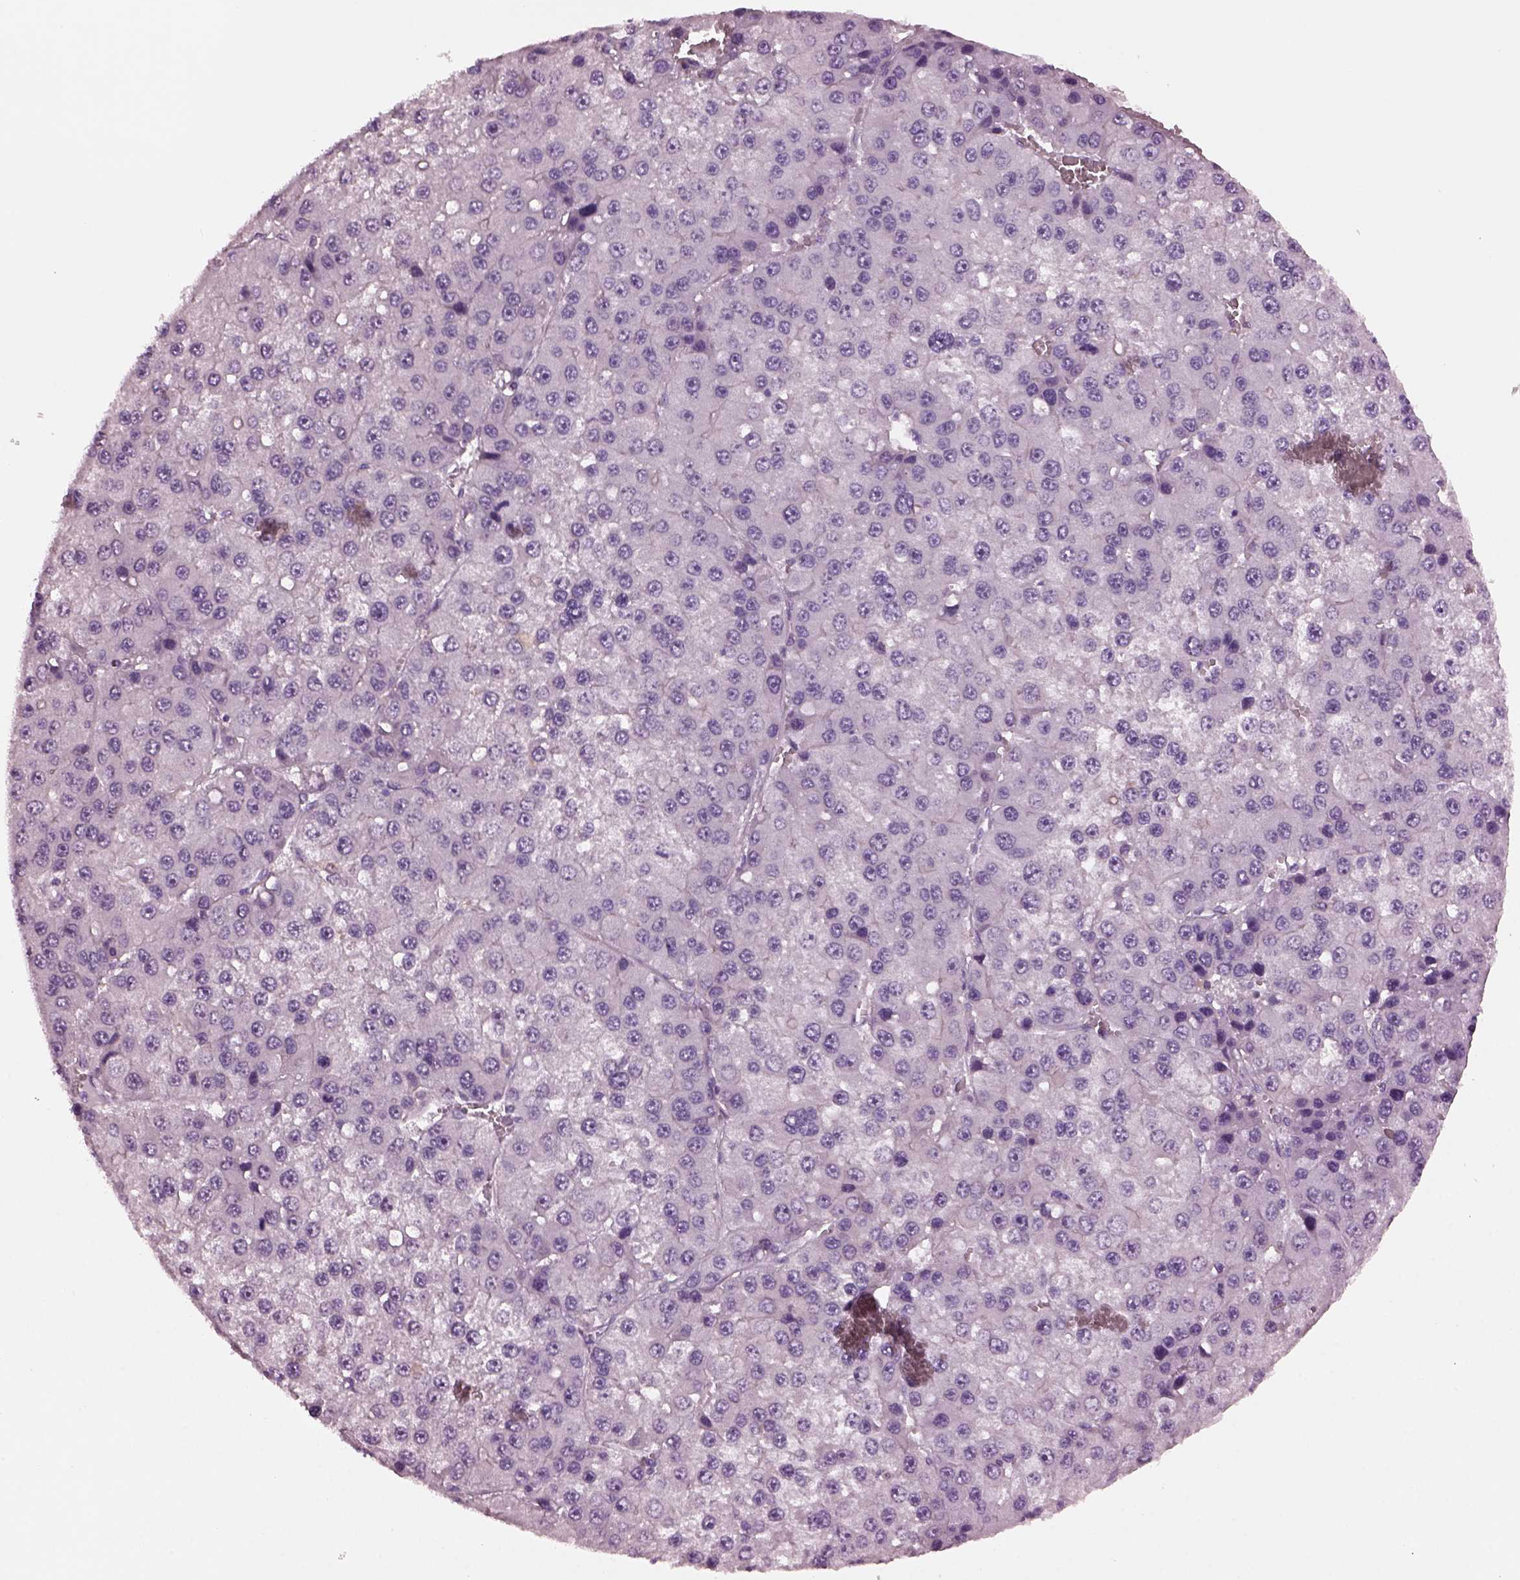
{"staining": {"intensity": "negative", "quantity": "none", "location": "none"}, "tissue": "liver cancer", "cell_type": "Tumor cells", "image_type": "cancer", "snomed": [{"axis": "morphology", "description": "Carcinoma, Hepatocellular, NOS"}, {"axis": "topography", "description": "Liver"}], "caption": "Tumor cells are negative for brown protein staining in liver hepatocellular carcinoma.", "gene": "SHTN1", "patient": {"sex": "female", "age": 73}}